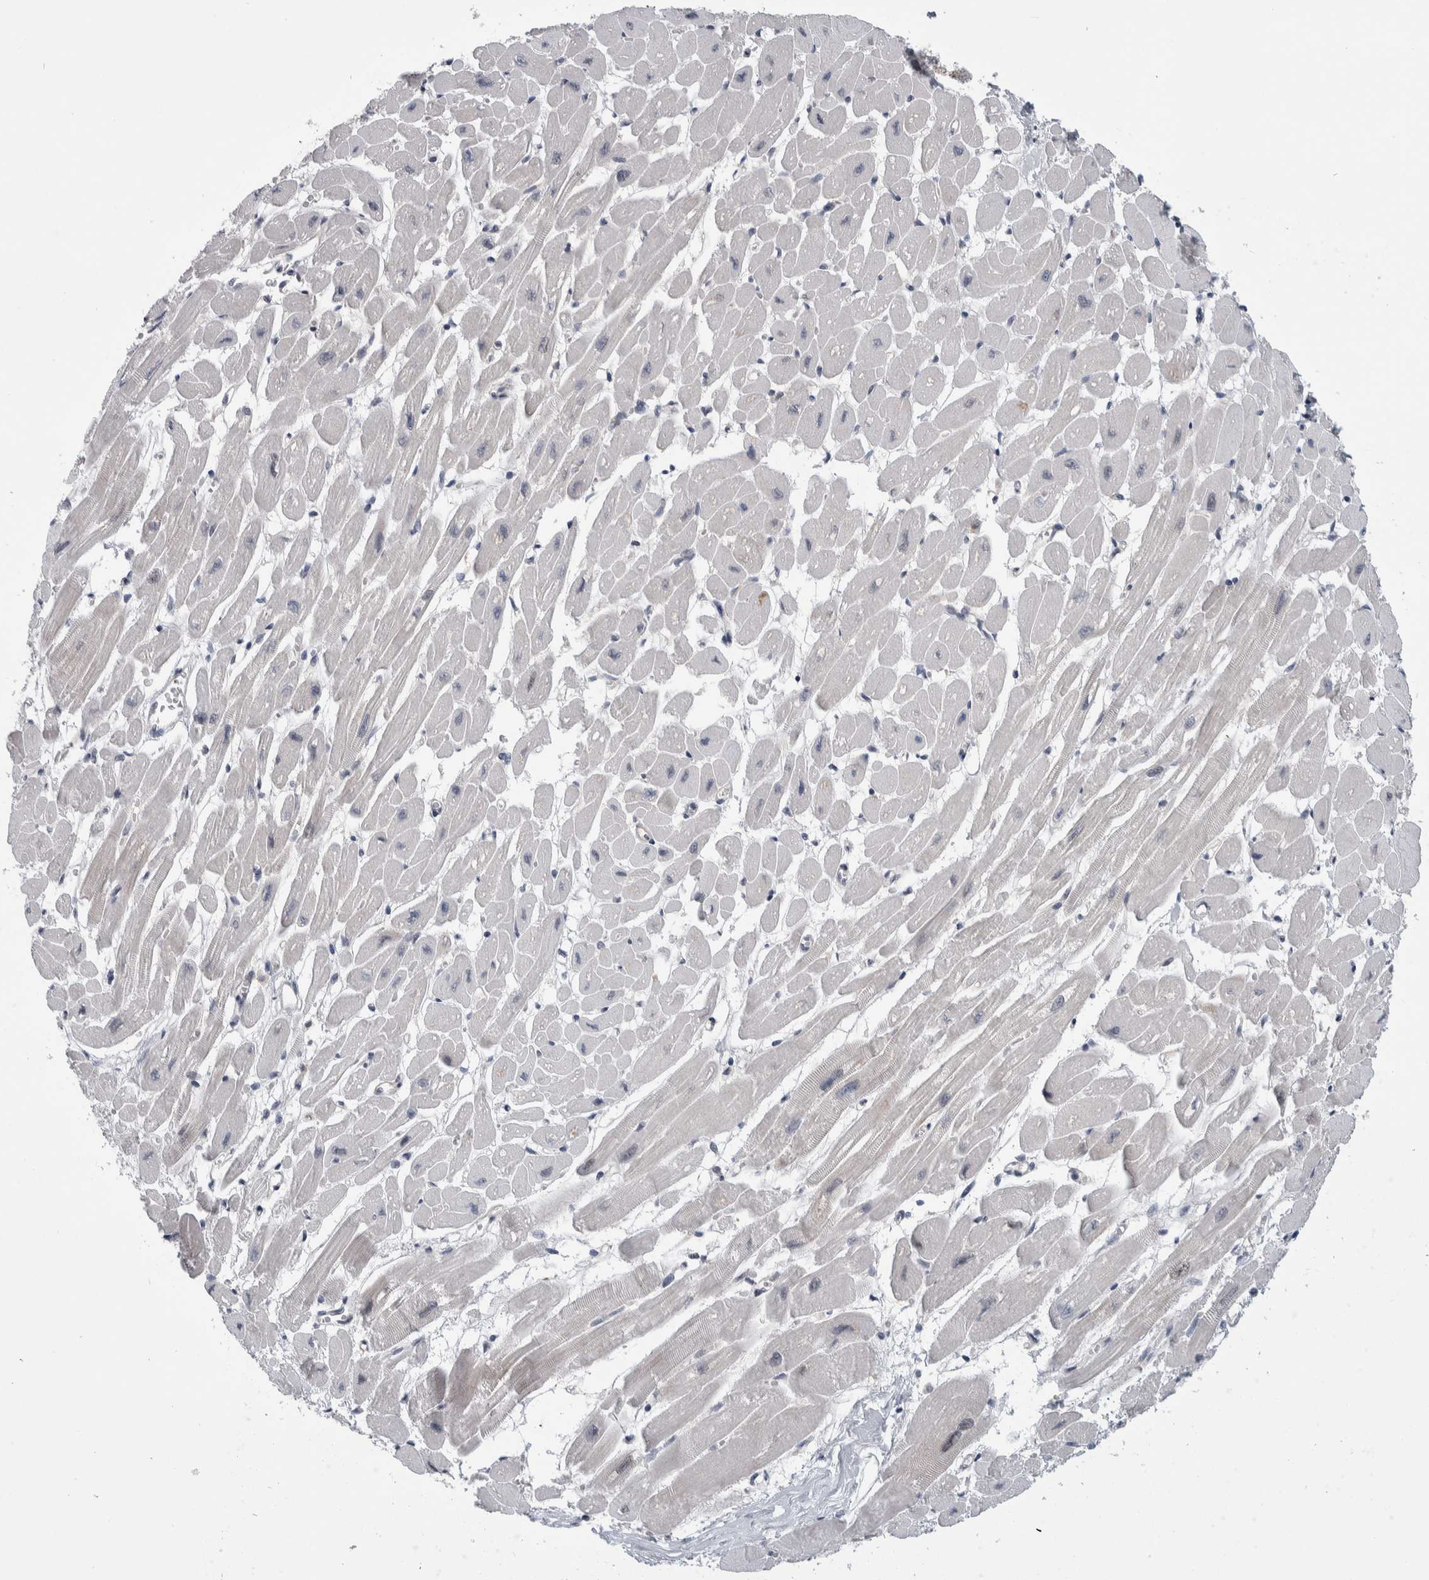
{"staining": {"intensity": "negative", "quantity": "none", "location": "none"}, "tissue": "heart muscle", "cell_type": "Cardiomyocytes", "image_type": "normal", "snomed": [{"axis": "morphology", "description": "Normal tissue, NOS"}, {"axis": "topography", "description": "Heart"}], "caption": "The photomicrograph displays no staining of cardiomyocytes in benign heart muscle. (Immunohistochemistry (ihc), brightfield microscopy, high magnification).", "gene": "PTPA", "patient": {"sex": "female", "age": 54}}